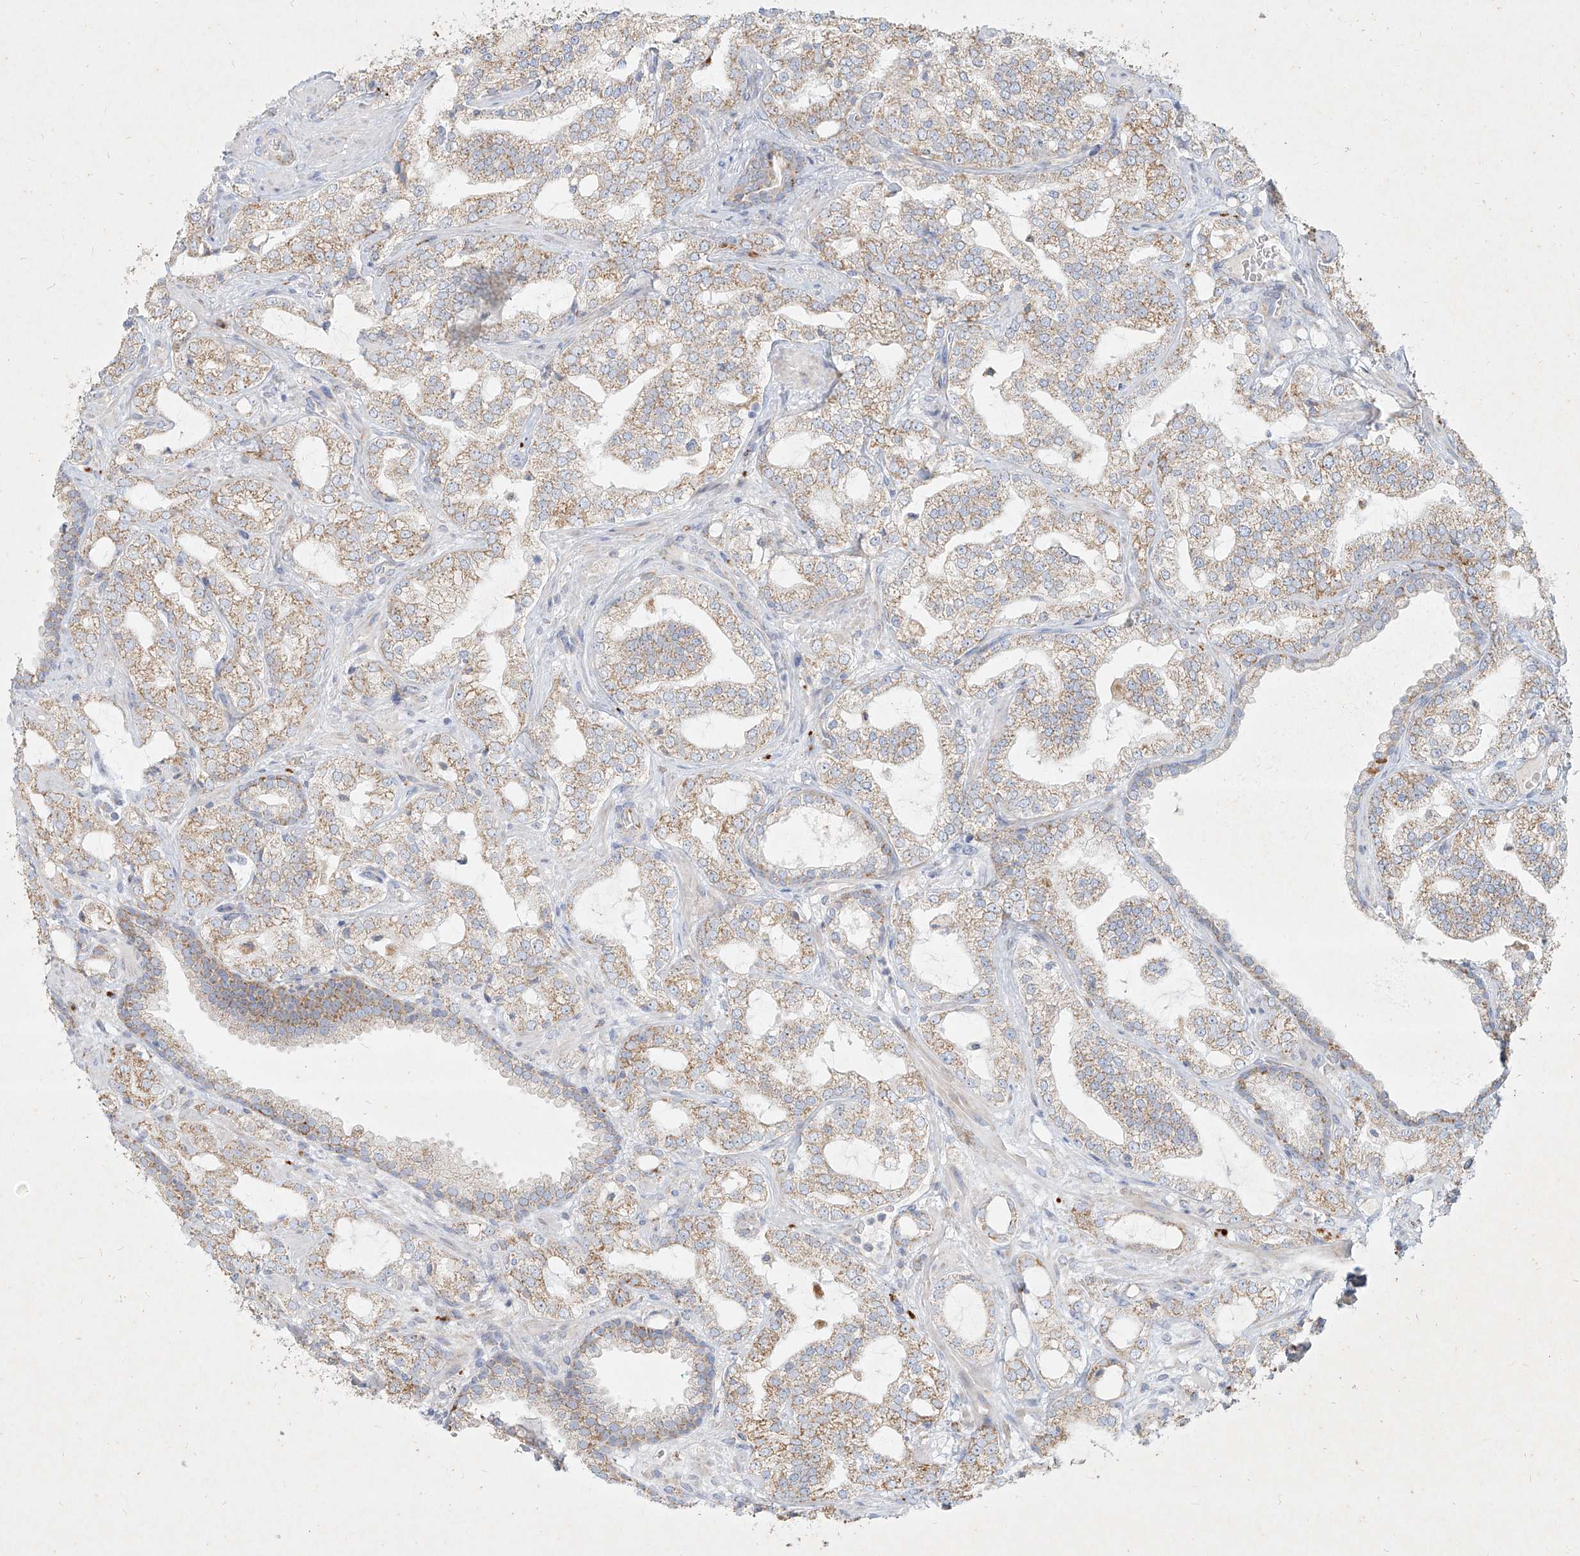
{"staining": {"intensity": "weak", "quantity": "25%-75%", "location": "cytoplasmic/membranous"}, "tissue": "prostate cancer", "cell_type": "Tumor cells", "image_type": "cancer", "snomed": [{"axis": "morphology", "description": "Adenocarcinoma, High grade"}, {"axis": "topography", "description": "Prostate"}], "caption": "High-magnification brightfield microscopy of high-grade adenocarcinoma (prostate) stained with DAB (3,3'-diaminobenzidine) (brown) and counterstained with hematoxylin (blue). tumor cells exhibit weak cytoplasmic/membranous staining is identified in approximately25%-75% of cells.", "gene": "MTX2", "patient": {"sex": "male", "age": 64}}